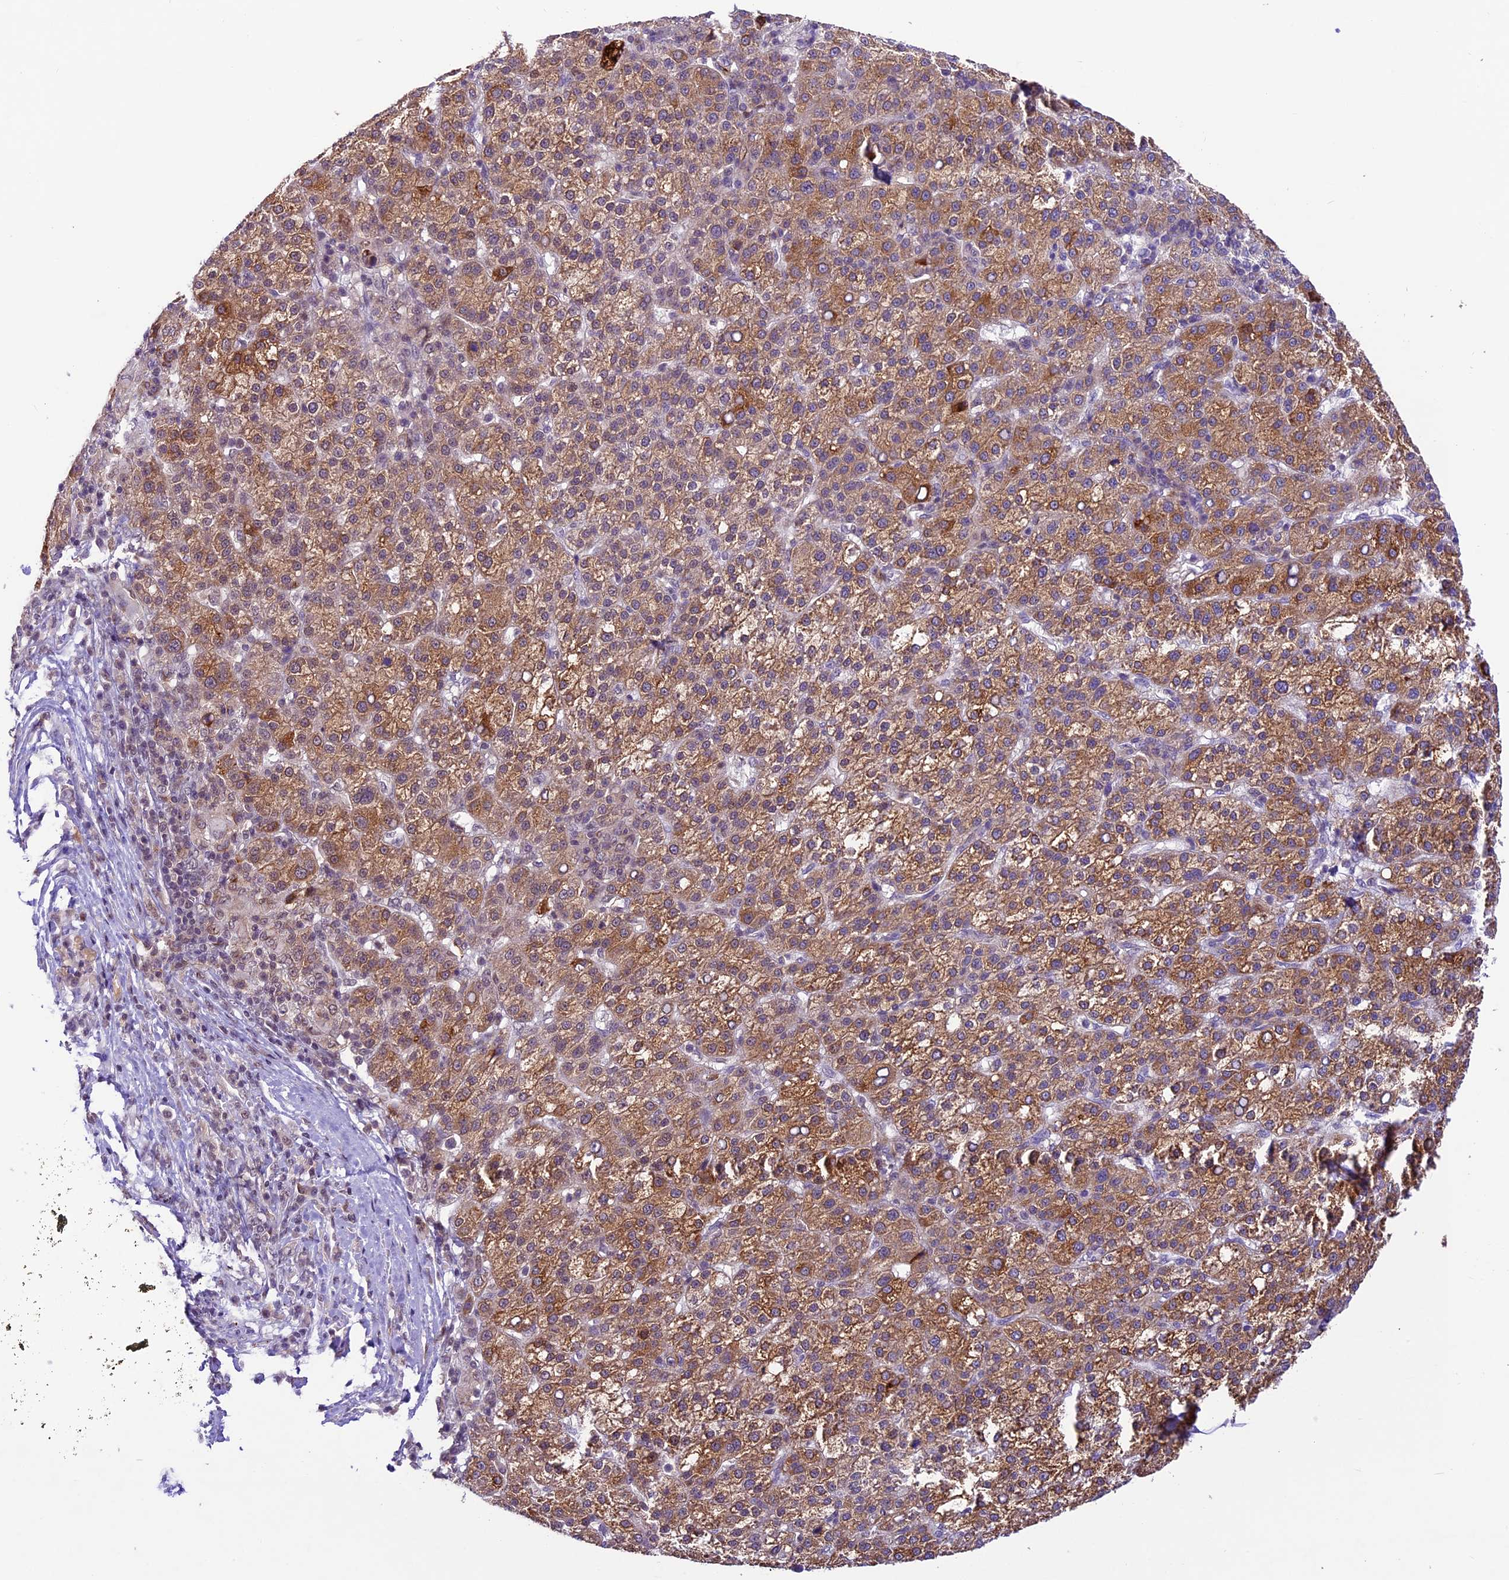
{"staining": {"intensity": "moderate", "quantity": ">75%", "location": "cytoplasmic/membranous"}, "tissue": "liver cancer", "cell_type": "Tumor cells", "image_type": "cancer", "snomed": [{"axis": "morphology", "description": "Carcinoma, Hepatocellular, NOS"}, {"axis": "topography", "description": "Liver"}], "caption": "DAB immunohistochemical staining of human liver cancer (hepatocellular carcinoma) exhibits moderate cytoplasmic/membranous protein staining in about >75% of tumor cells.", "gene": "SHKBP1", "patient": {"sex": "female", "age": 58}}